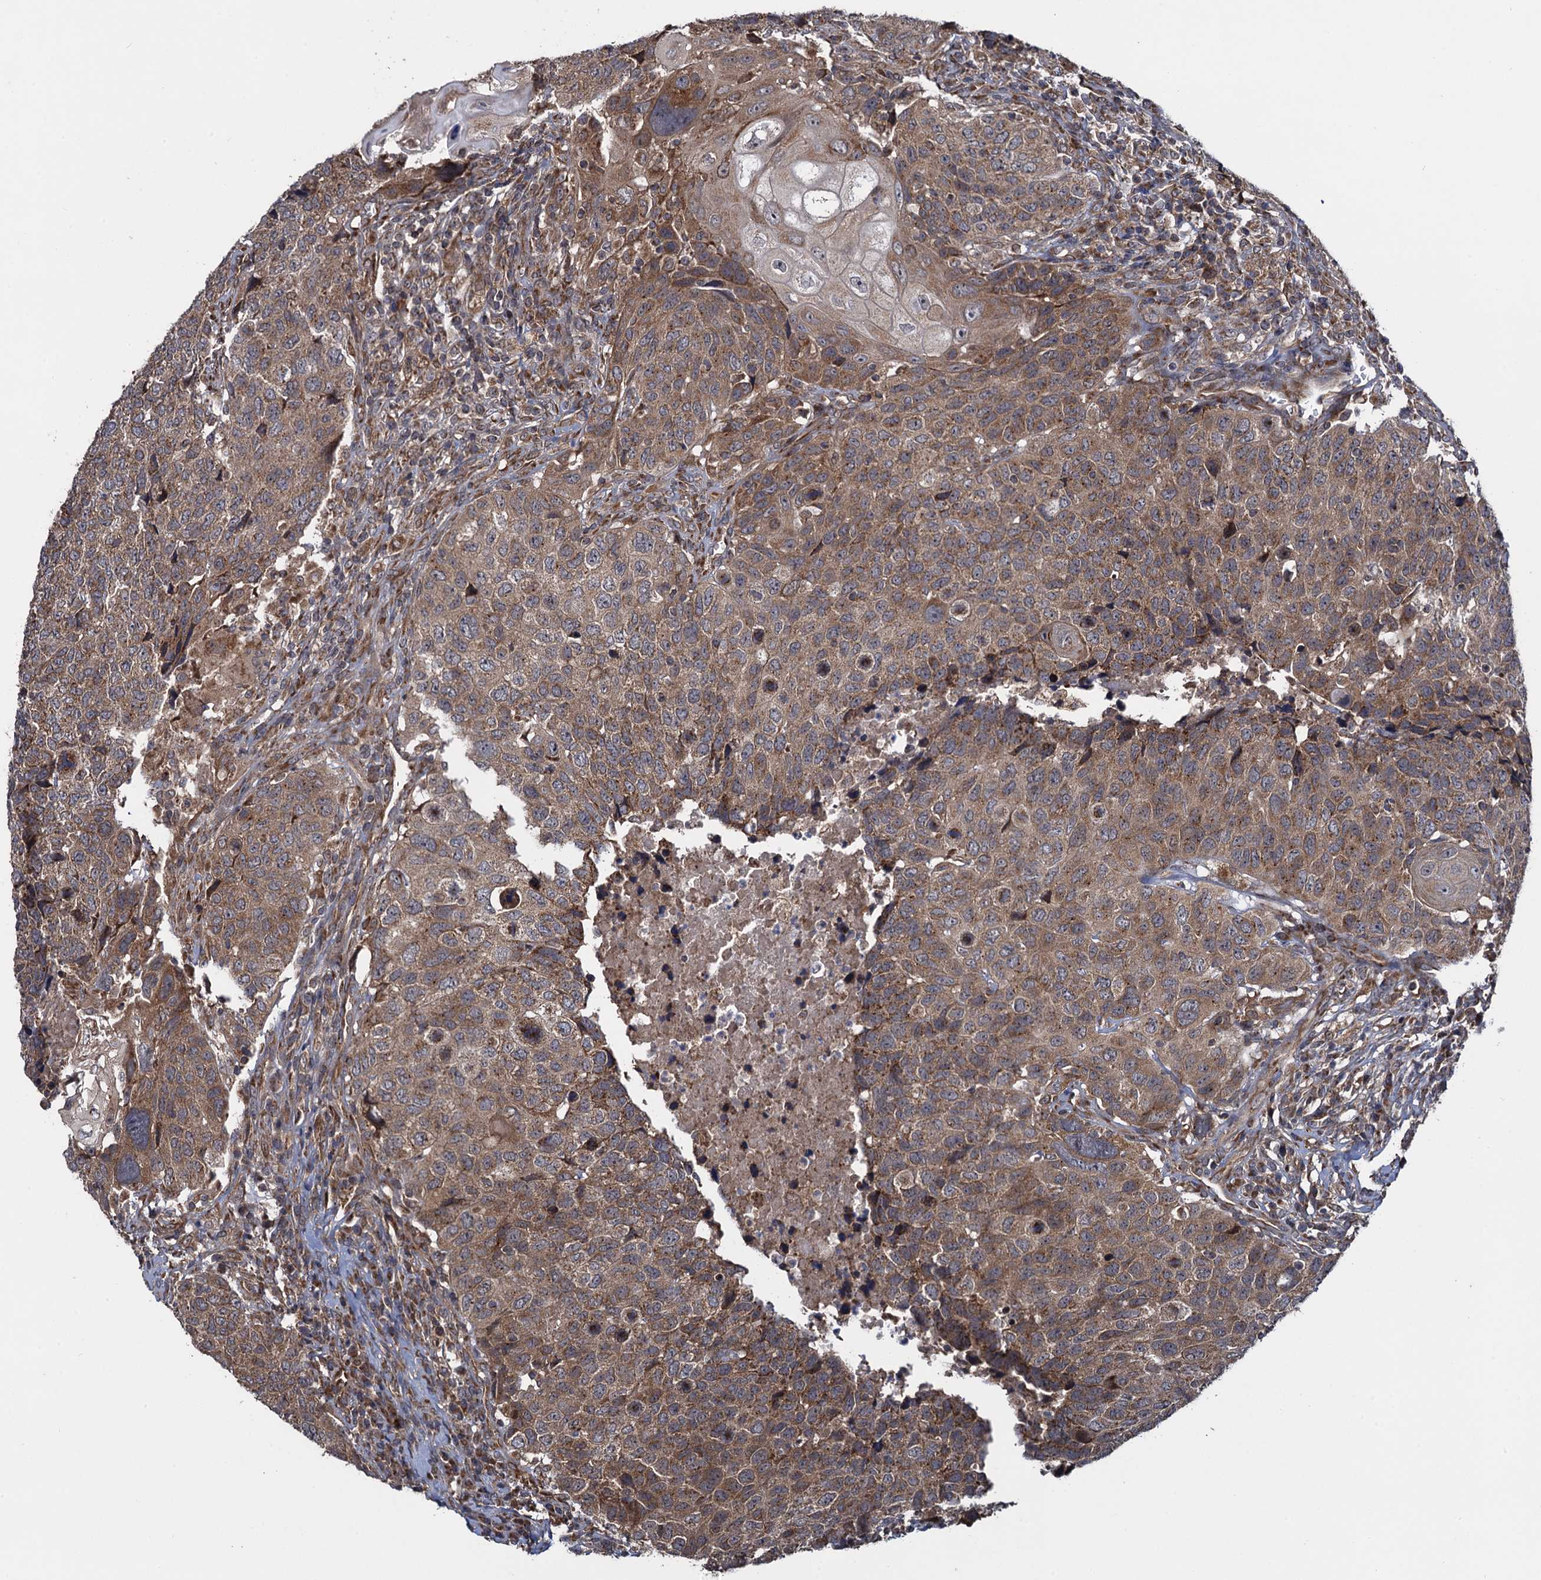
{"staining": {"intensity": "moderate", "quantity": ">75%", "location": "cytoplasmic/membranous"}, "tissue": "head and neck cancer", "cell_type": "Tumor cells", "image_type": "cancer", "snomed": [{"axis": "morphology", "description": "Squamous cell carcinoma, NOS"}, {"axis": "topography", "description": "Head-Neck"}], "caption": "About >75% of tumor cells in human squamous cell carcinoma (head and neck) display moderate cytoplasmic/membranous protein staining as visualized by brown immunohistochemical staining.", "gene": "HAUS1", "patient": {"sex": "male", "age": 66}}